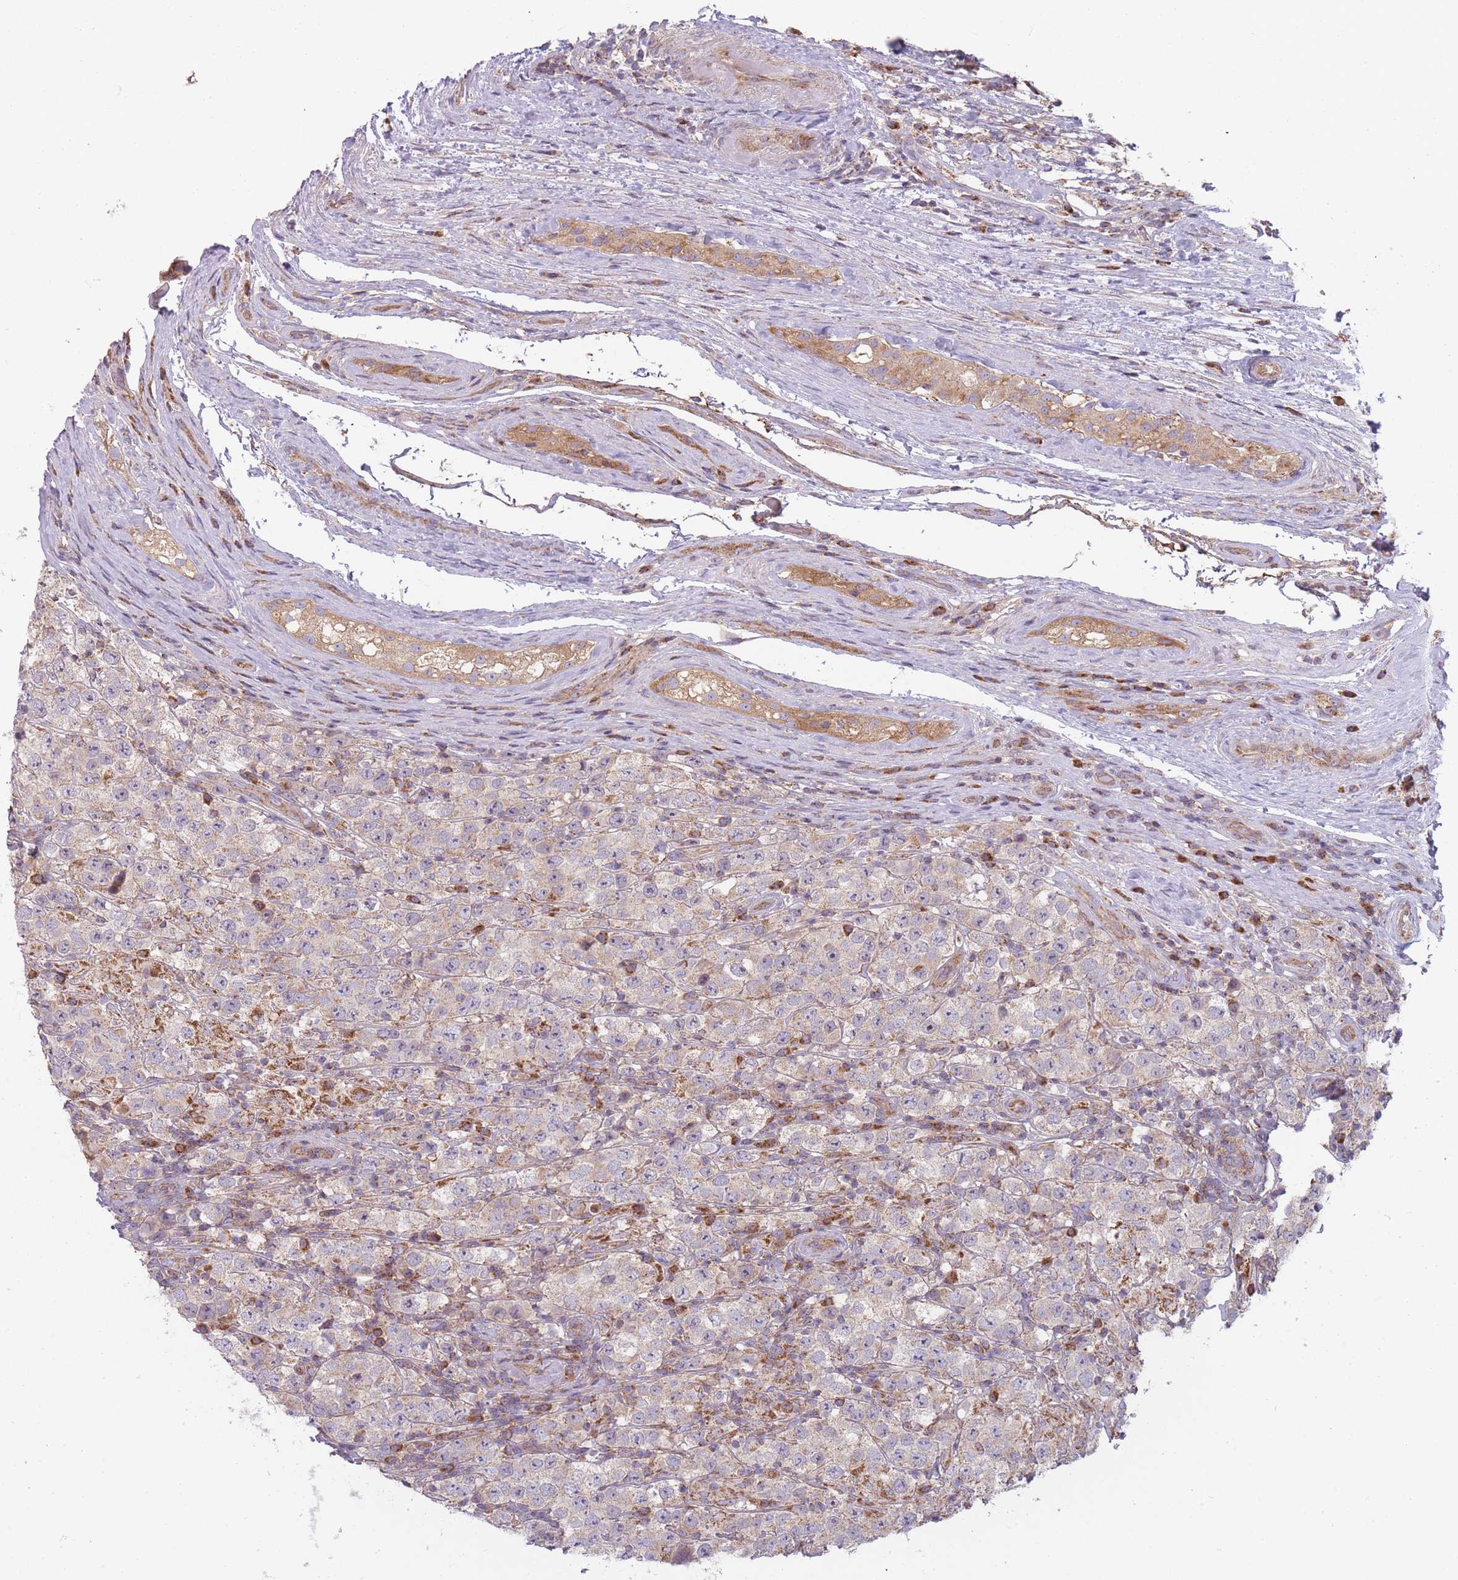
{"staining": {"intensity": "weak", "quantity": "<25%", "location": "cytoplasmic/membranous"}, "tissue": "testis cancer", "cell_type": "Tumor cells", "image_type": "cancer", "snomed": [{"axis": "morphology", "description": "Seminoma, NOS"}, {"axis": "morphology", "description": "Carcinoma, Embryonal, NOS"}, {"axis": "topography", "description": "Testis"}], "caption": "Tumor cells are negative for brown protein staining in testis cancer (seminoma).", "gene": "NDUFA9", "patient": {"sex": "male", "age": 41}}